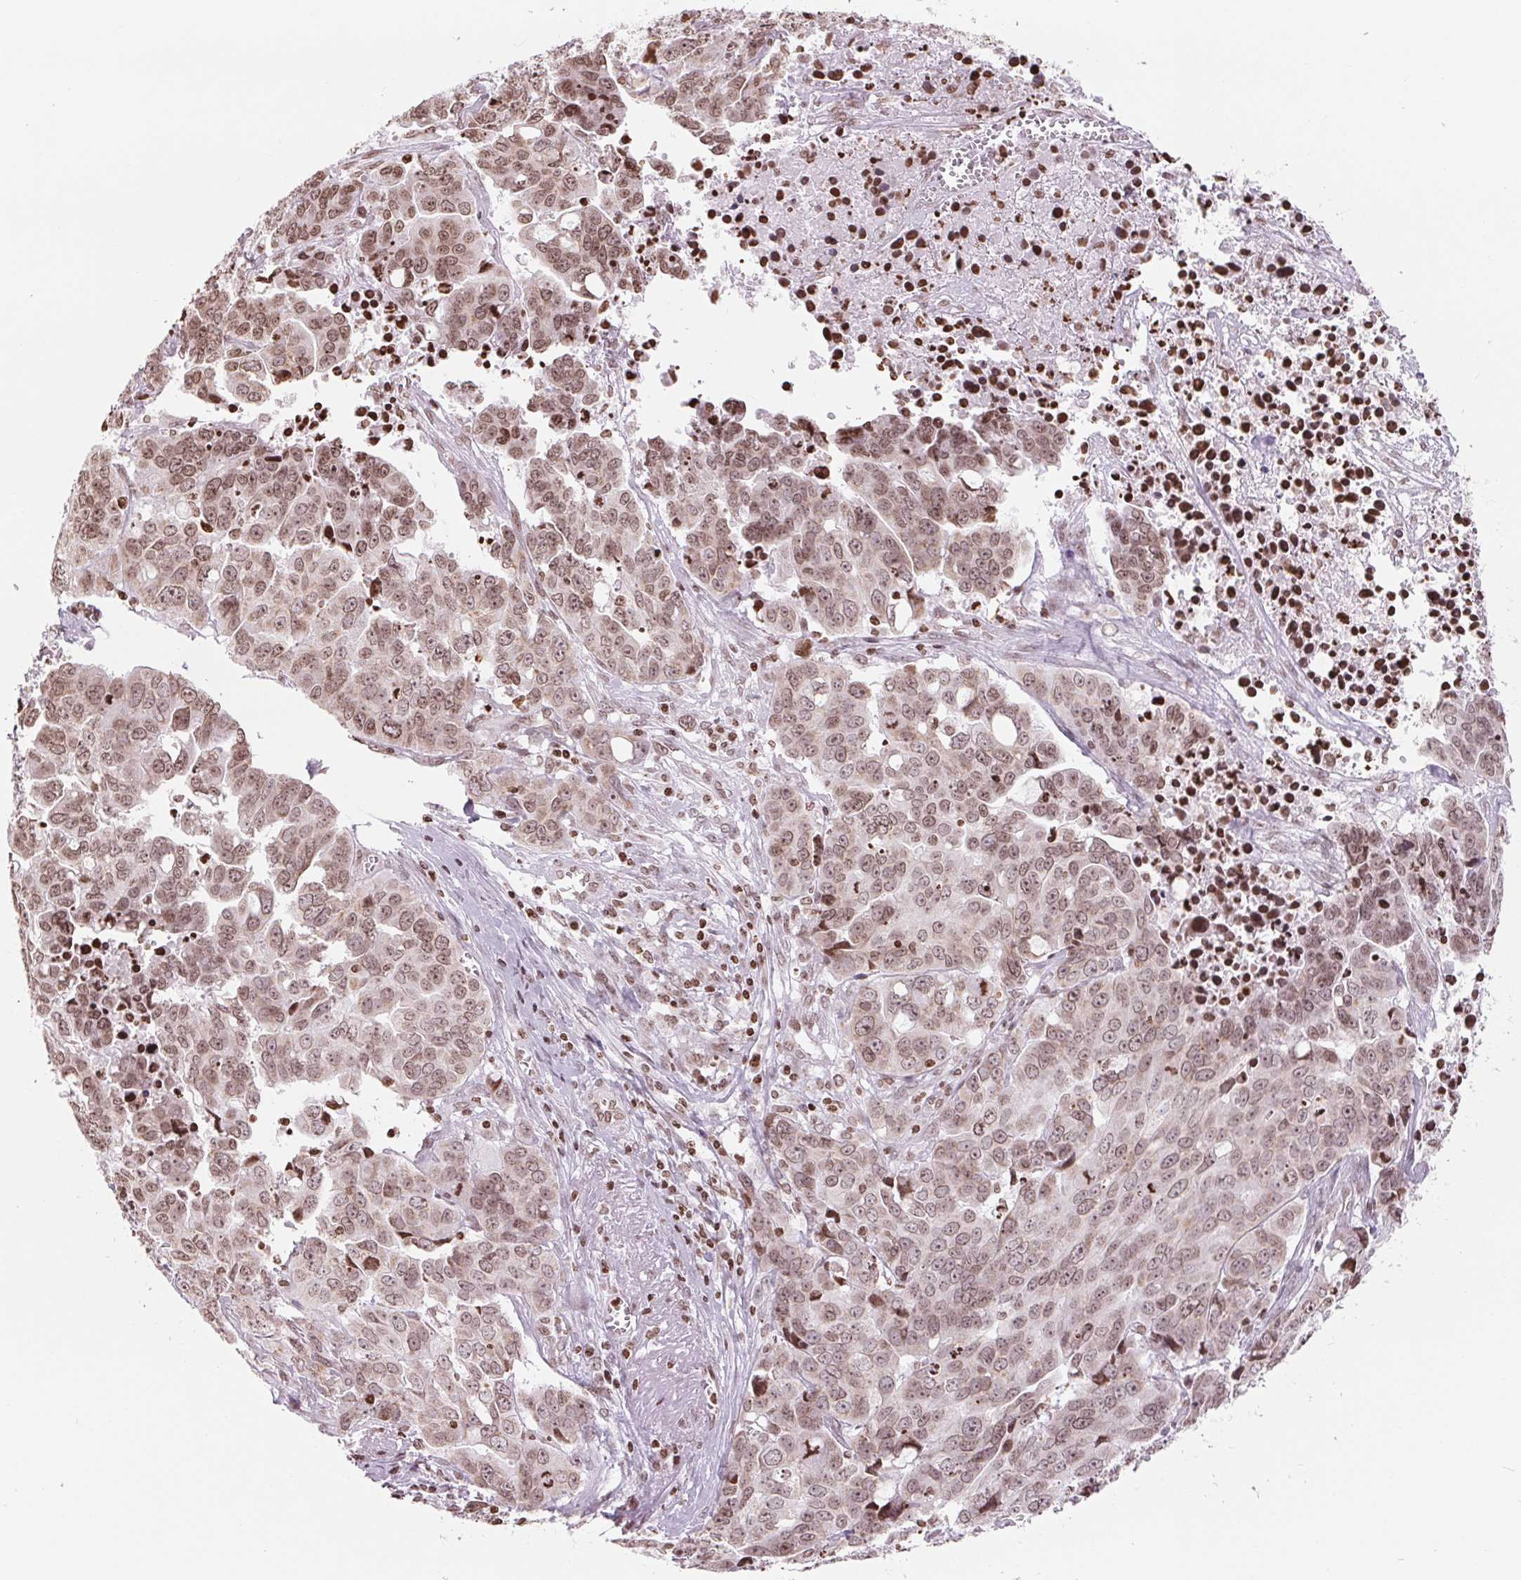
{"staining": {"intensity": "moderate", "quantity": ">75%", "location": "nuclear"}, "tissue": "ovarian cancer", "cell_type": "Tumor cells", "image_type": "cancer", "snomed": [{"axis": "morphology", "description": "Carcinoma, endometroid"}, {"axis": "topography", "description": "Ovary"}], "caption": "Brown immunohistochemical staining in human ovarian cancer shows moderate nuclear expression in about >75% of tumor cells.", "gene": "SMIM12", "patient": {"sex": "female", "age": 78}}